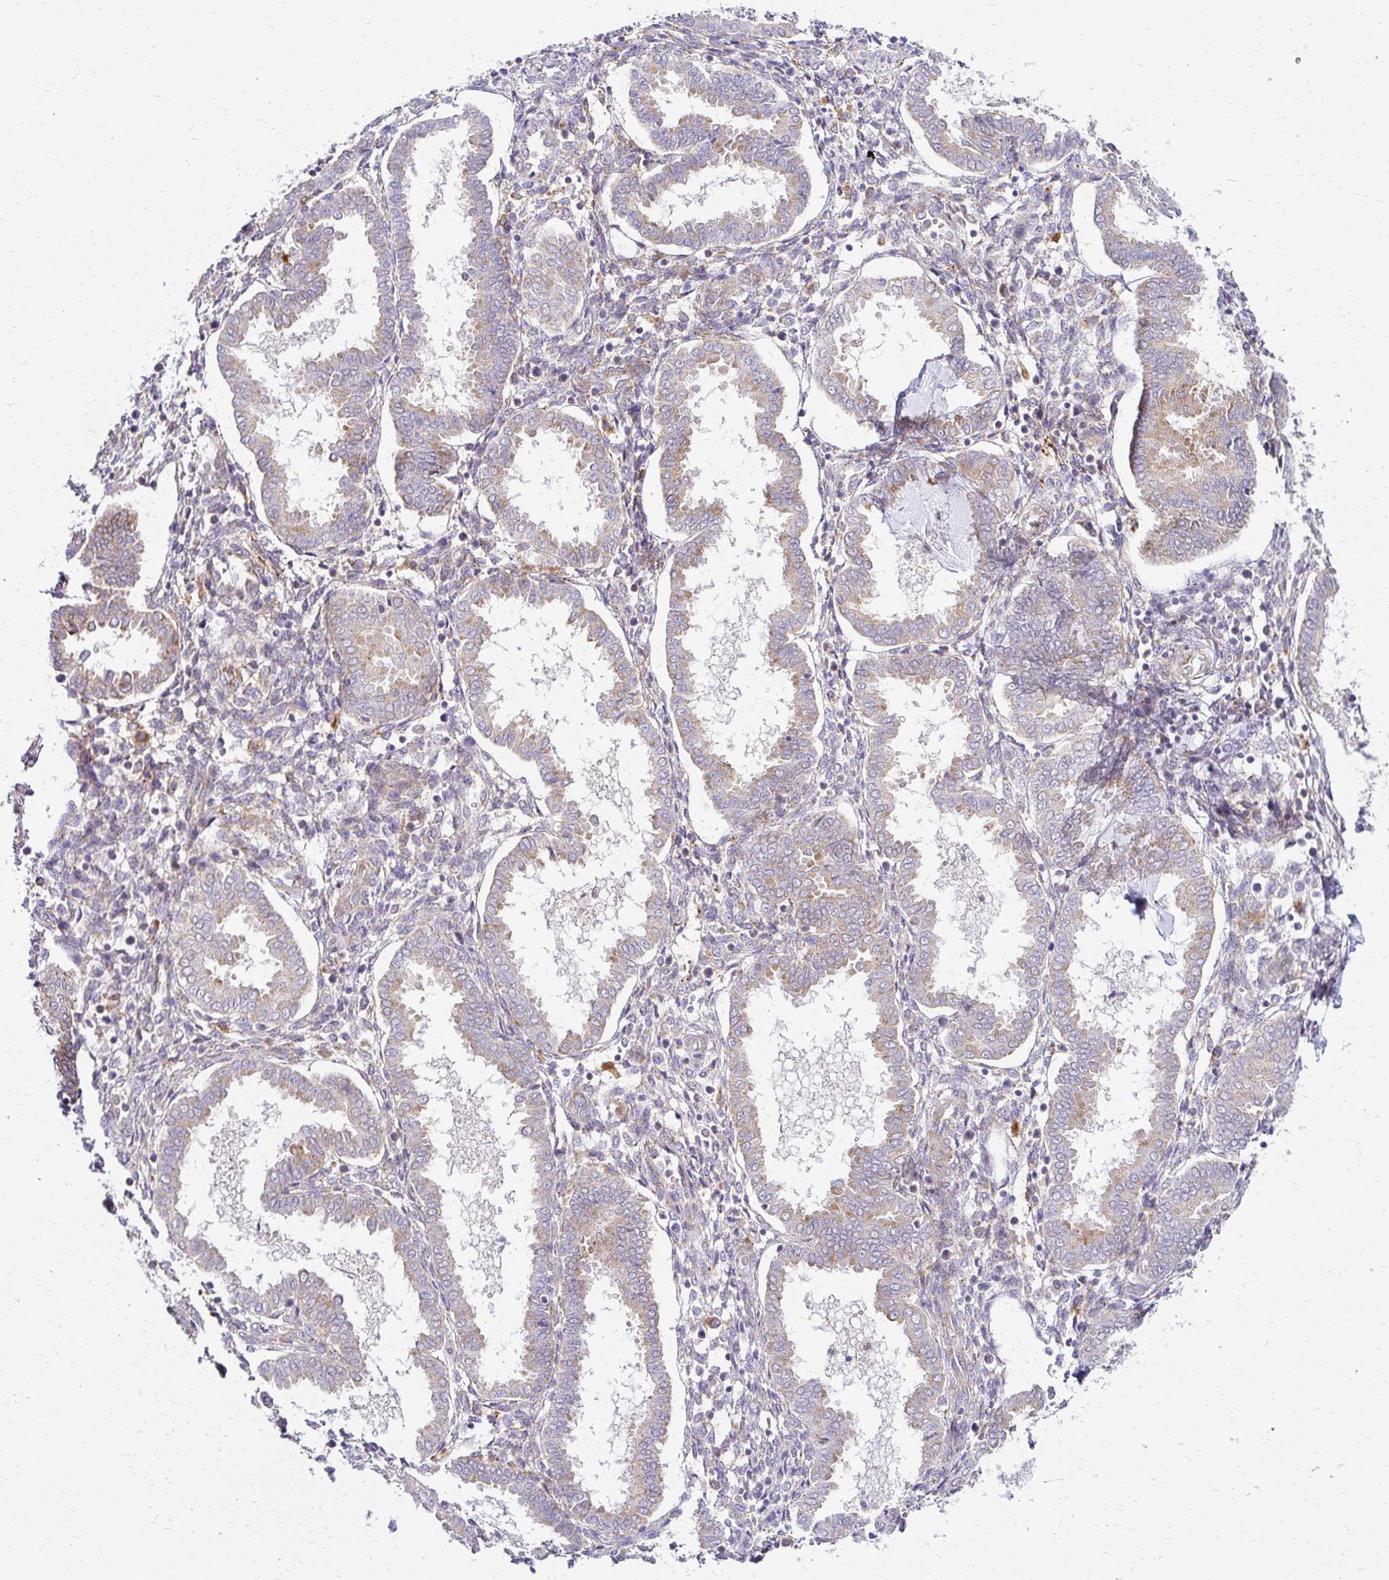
{"staining": {"intensity": "moderate", "quantity": "25%-75%", "location": "cytoplasmic/membranous"}, "tissue": "endometrium", "cell_type": "Cells in endometrial stroma", "image_type": "normal", "snomed": [{"axis": "morphology", "description": "Normal tissue, NOS"}, {"axis": "topography", "description": "Endometrium"}], "caption": "Moderate cytoplasmic/membranous protein staining is present in about 25%-75% of cells in endometrial stroma in endometrium. Using DAB (3,3'-diaminobenzidine) (brown) and hematoxylin (blue) stains, captured at high magnification using brightfield microscopy.", "gene": "IDUA", "patient": {"sex": "female", "age": 24}}